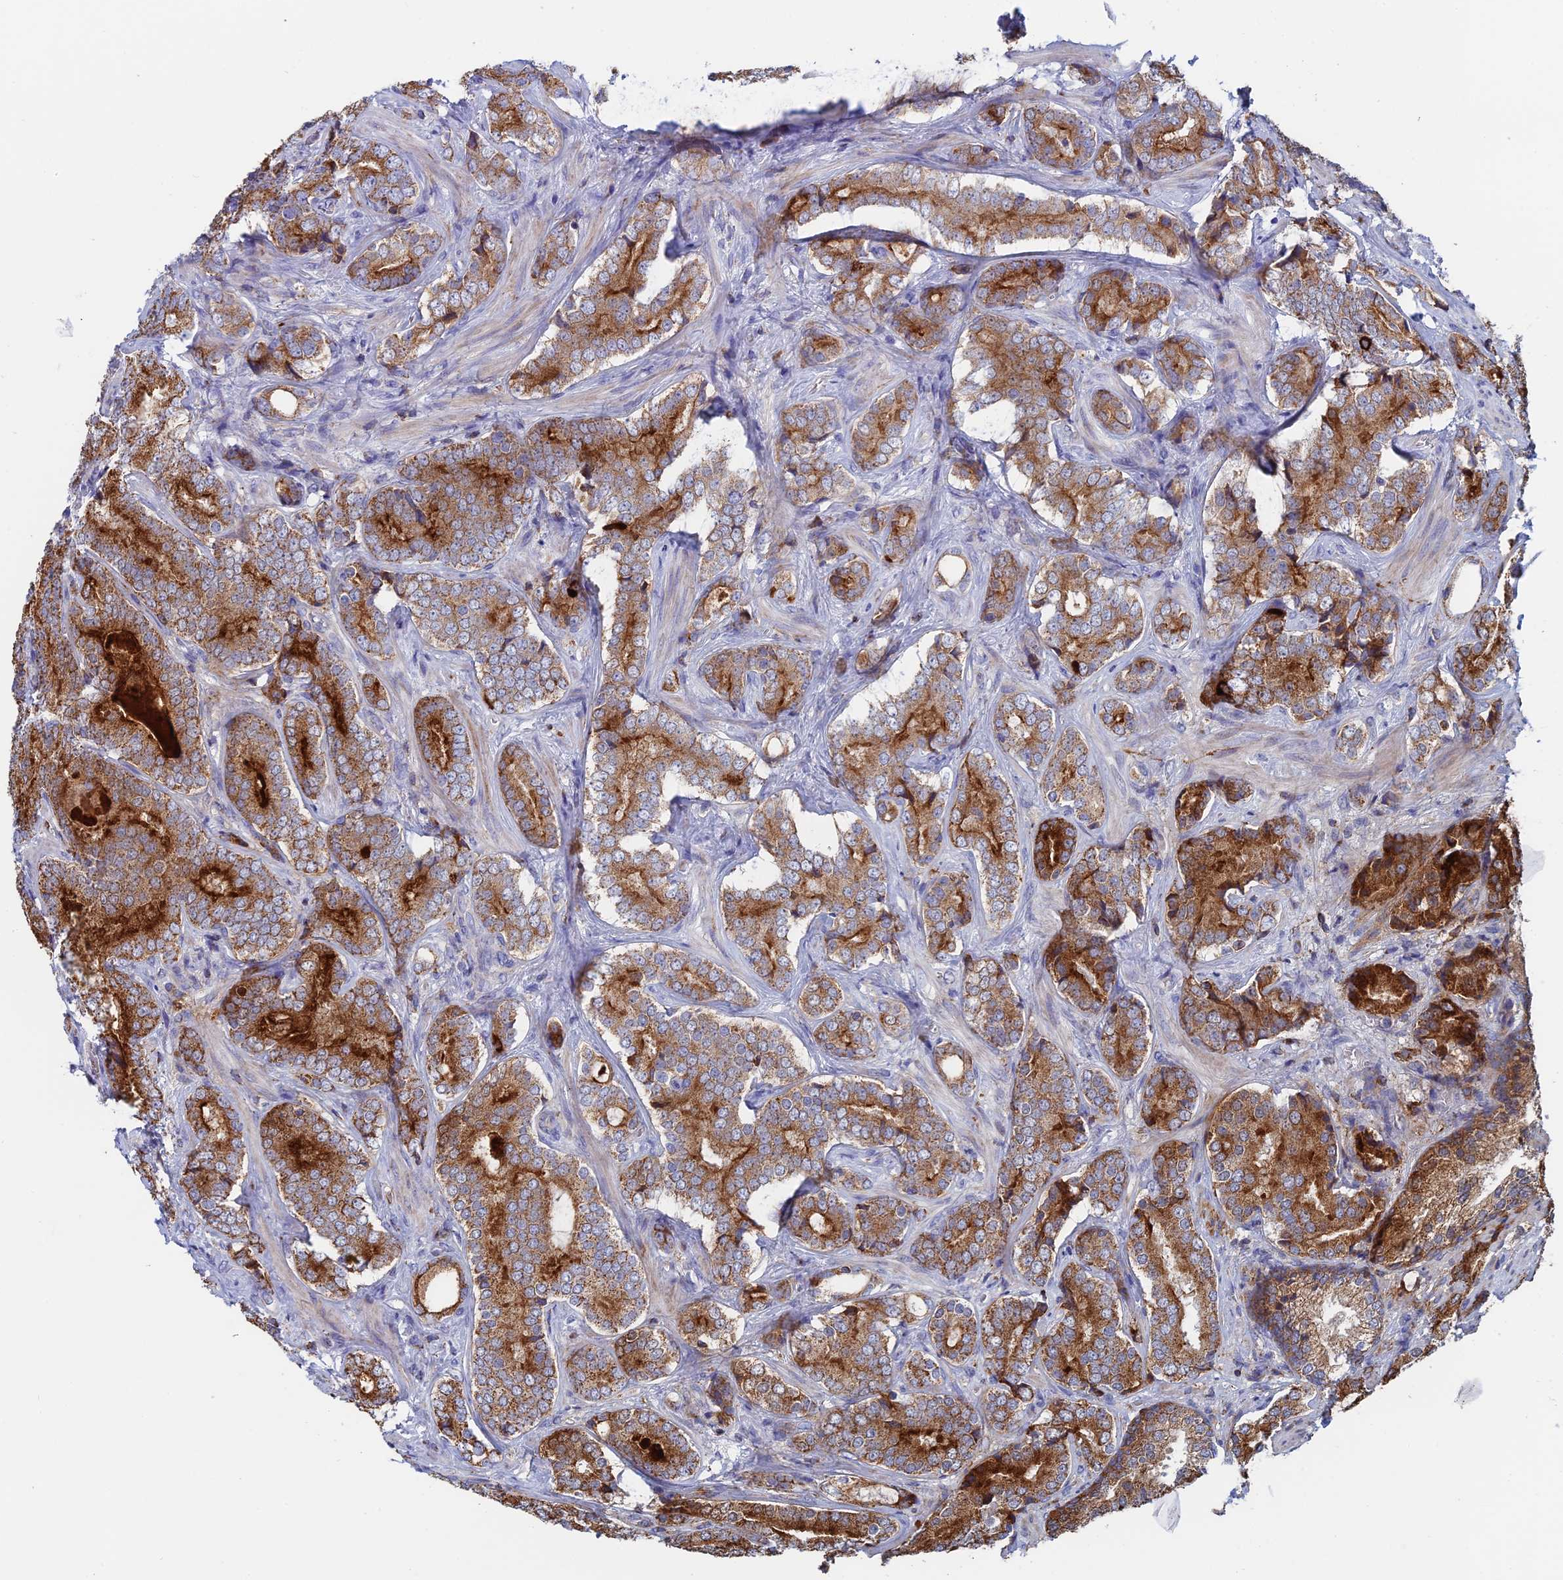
{"staining": {"intensity": "moderate", "quantity": ">75%", "location": "cytoplasmic/membranous"}, "tissue": "prostate cancer", "cell_type": "Tumor cells", "image_type": "cancer", "snomed": [{"axis": "morphology", "description": "Adenocarcinoma, Low grade"}, {"axis": "topography", "description": "Prostate"}], "caption": "Immunohistochemistry staining of prostate cancer, which shows medium levels of moderate cytoplasmic/membranous expression in about >75% of tumor cells indicating moderate cytoplasmic/membranous protein staining. The staining was performed using DAB (brown) for protein detection and nuclei were counterstained in hematoxylin (blue).", "gene": "SPOCK2", "patient": {"sex": "male", "age": 58}}